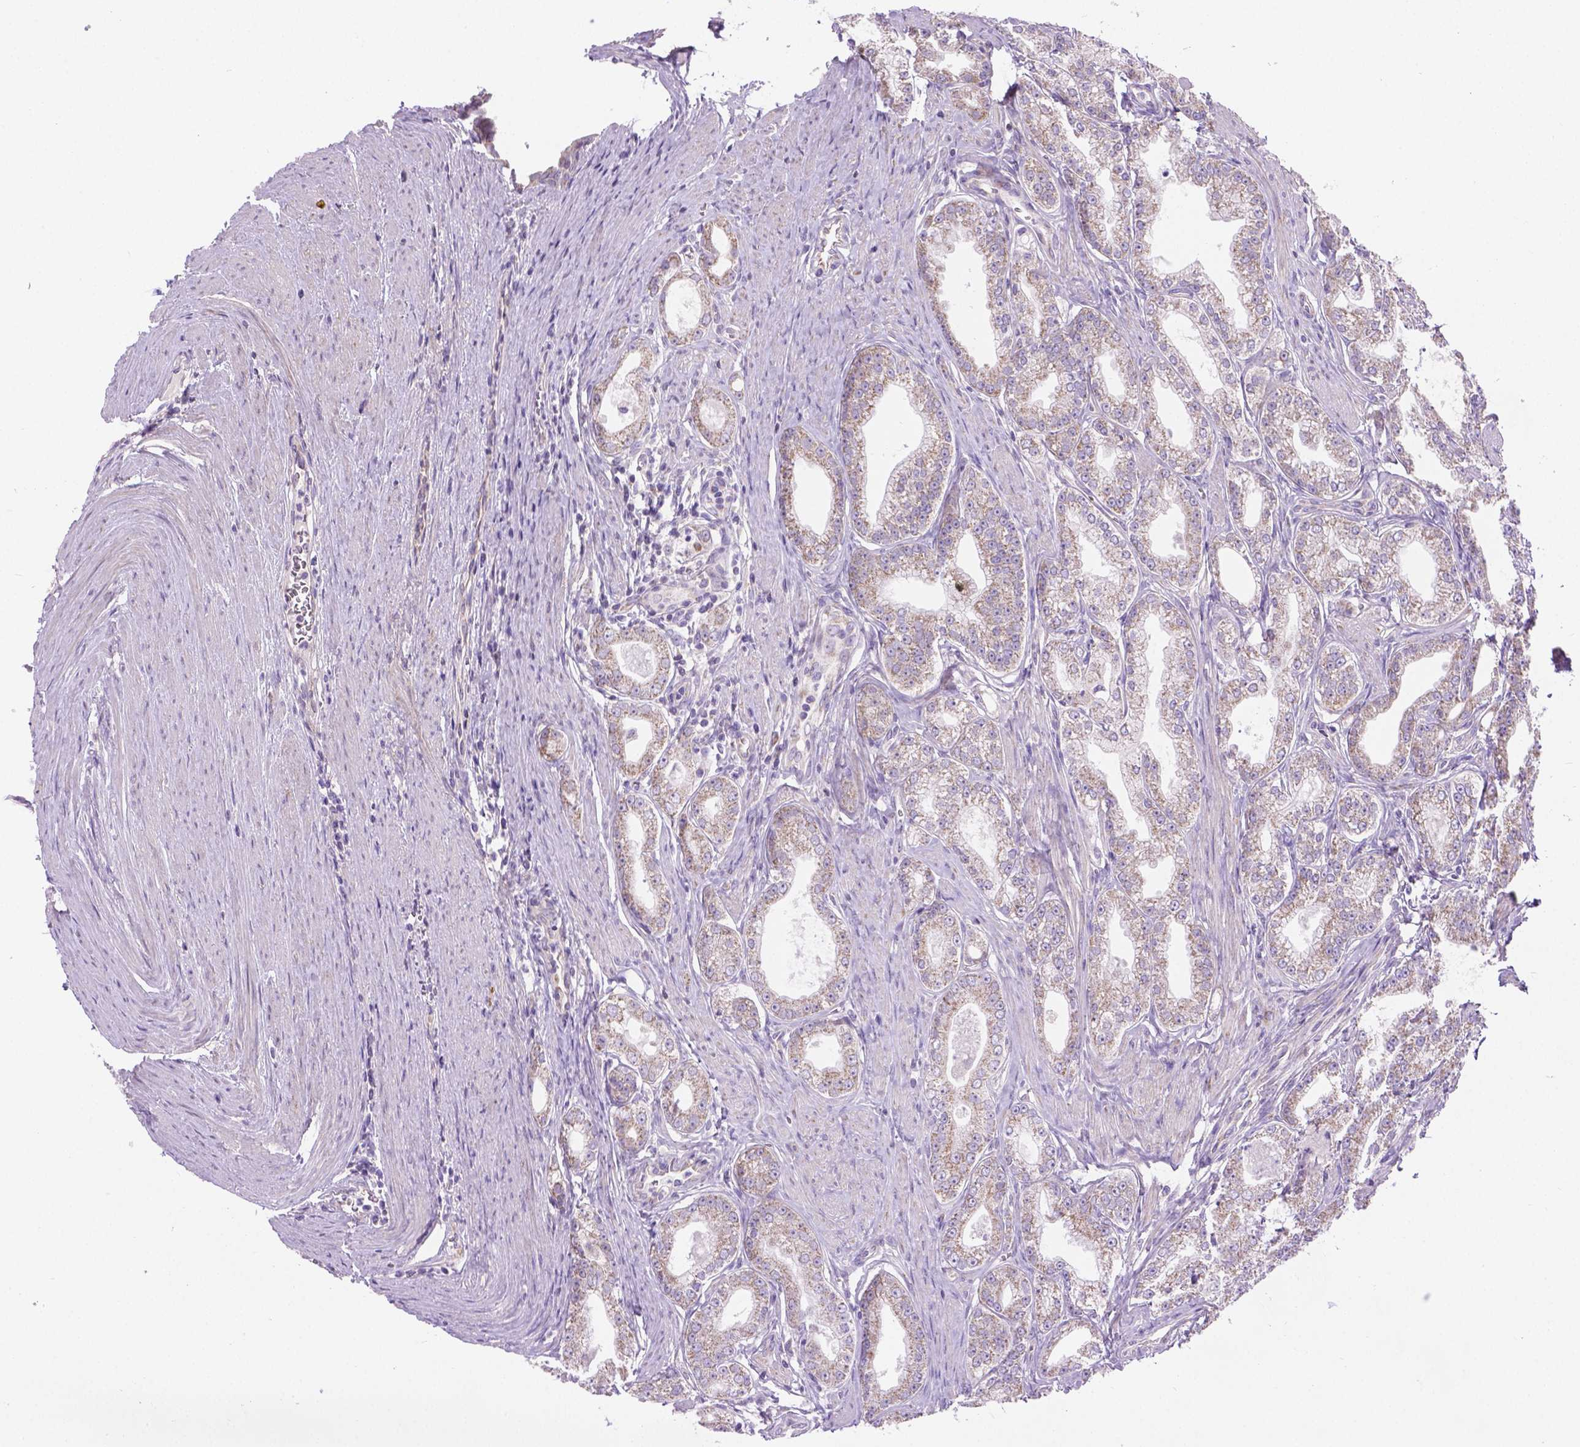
{"staining": {"intensity": "weak", "quantity": "25%-75%", "location": "cytoplasmic/membranous"}, "tissue": "prostate cancer", "cell_type": "Tumor cells", "image_type": "cancer", "snomed": [{"axis": "morphology", "description": "Adenocarcinoma, NOS"}, {"axis": "topography", "description": "Prostate"}], "caption": "Adenocarcinoma (prostate) was stained to show a protein in brown. There is low levels of weak cytoplasmic/membranous staining in approximately 25%-75% of tumor cells.", "gene": "CSPG5", "patient": {"sex": "male", "age": 71}}